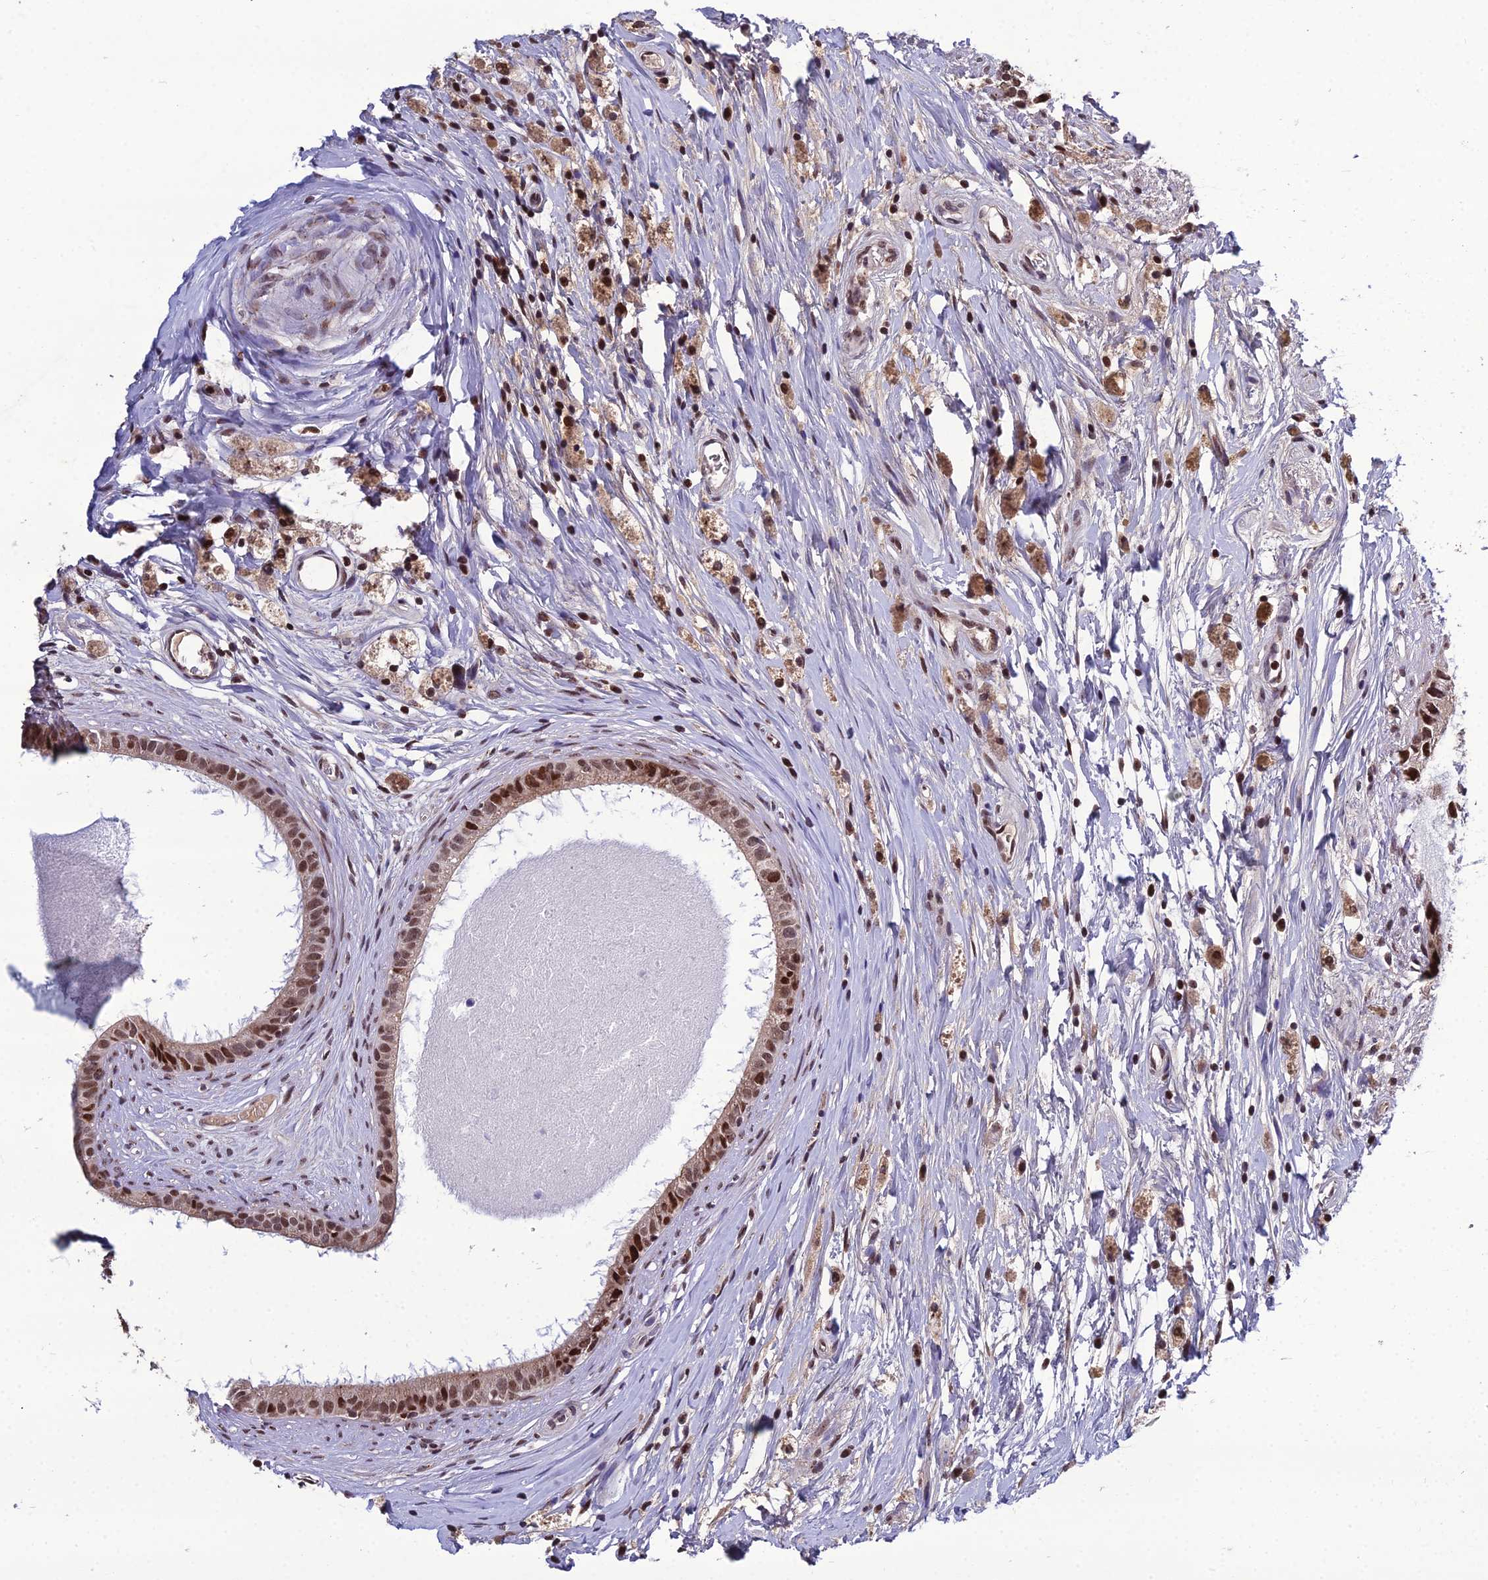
{"staining": {"intensity": "strong", "quantity": "25%-75%", "location": "cytoplasmic/membranous,nuclear"}, "tissue": "epididymis", "cell_type": "Glandular cells", "image_type": "normal", "snomed": [{"axis": "morphology", "description": "Normal tissue, NOS"}, {"axis": "topography", "description": "Epididymis"}], "caption": "Unremarkable epididymis exhibits strong cytoplasmic/membranous,nuclear positivity in about 25%-75% of glandular cells (DAB = brown stain, brightfield microscopy at high magnification)..", "gene": "ARL2", "patient": {"sex": "male", "age": 80}}